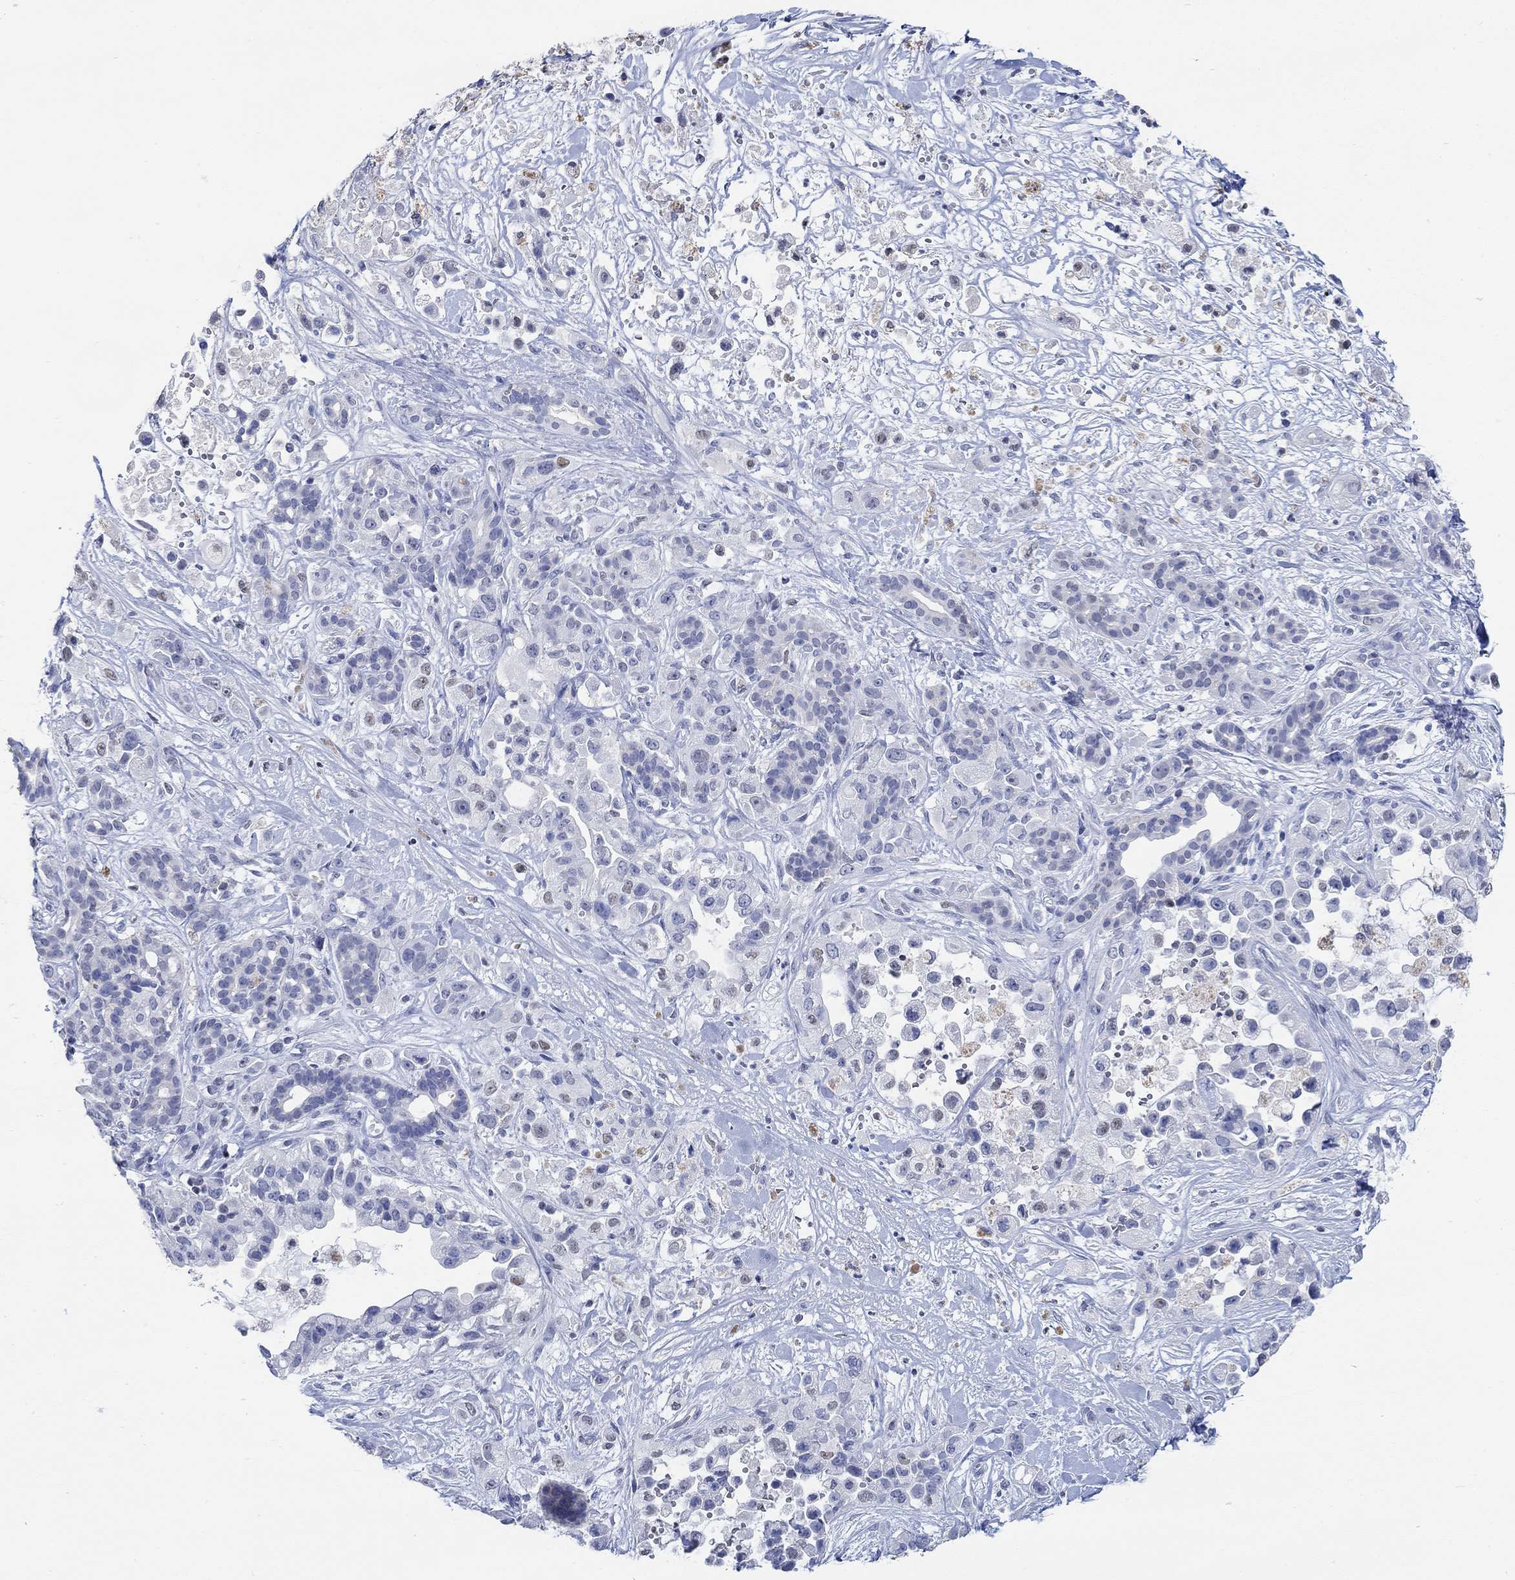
{"staining": {"intensity": "weak", "quantity": "<25%", "location": "nuclear"}, "tissue": "pancreatic cancer", "cell_type": "Tumor cells", "image_type": "cancer", "snomed": [{"axis": "morphology", "description": "Adenocarcinoma, NOS"}, {"axis": "topography", "description": "Pancreas"}], "caption": "DAB (3,3'-diaminobenzidine) immunohistochemical staining of human pancreatic cancer demonstrates no significant staining in tumor cells.", "gene": "PPP1R17", "patient": {"sex": "male", "age": 44}}